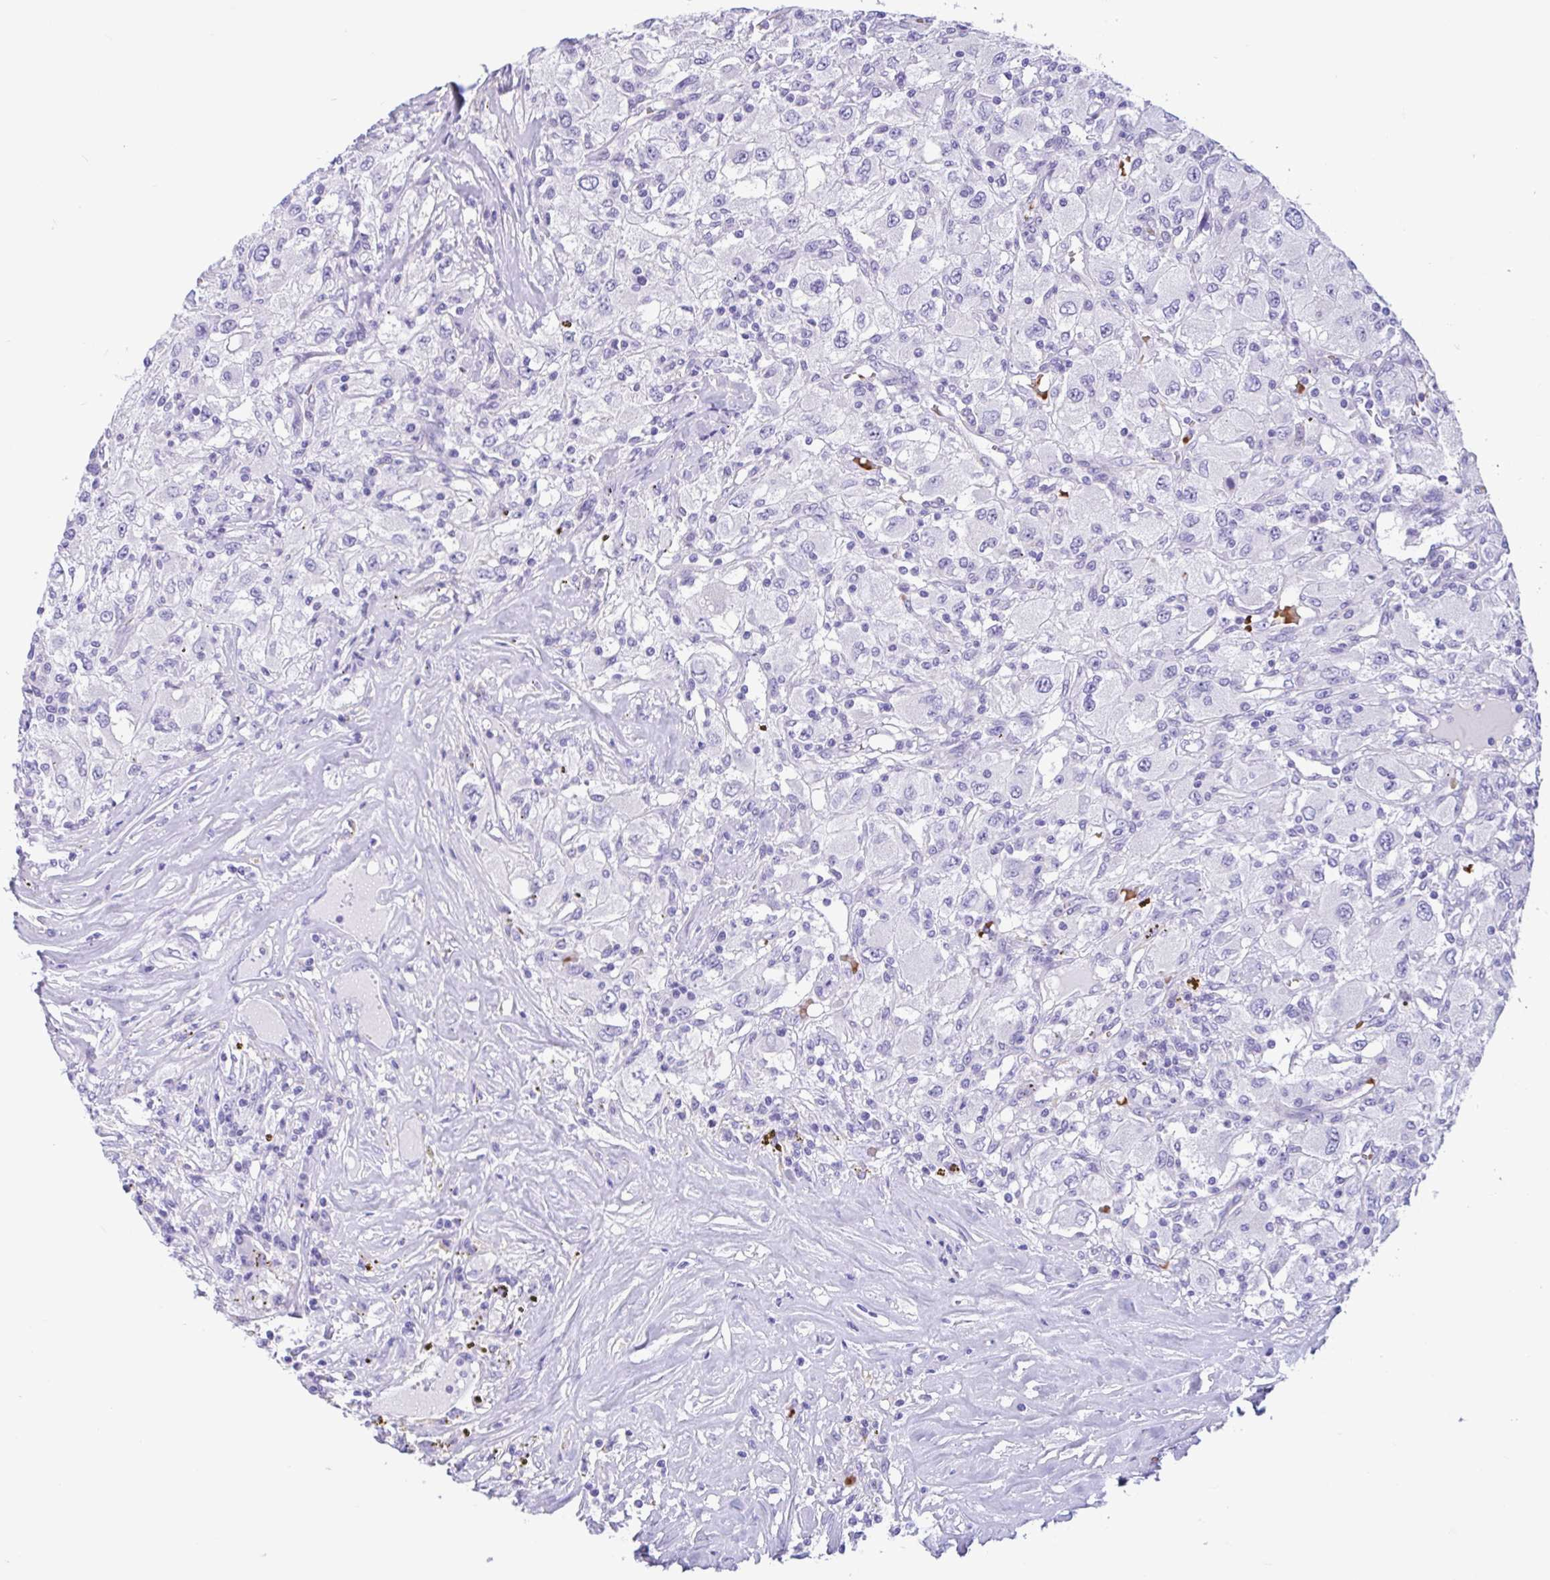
{"staining": {"intensity": "negative", "quantity": "none", "location": "none"}, "tissue": "renal cancer", "cell_type": "Tumor cells", "image_type": "cancer", "snomed": [{"axis": "morphology", "description": "Adenocarcinoma, NOS"}, {"axis": "topography", "description": "Kidney"}], "caption": "Protein analysis of adenocarcinoma (renal) reveals no significant staining in tumor cells. (Stains: DAB IHC with hematoxylin counter stain, Microscopy: brightfield microscopy at high magnification).", "gene": "TMEM79", "patient": {"sex": "female", "age": 67}}